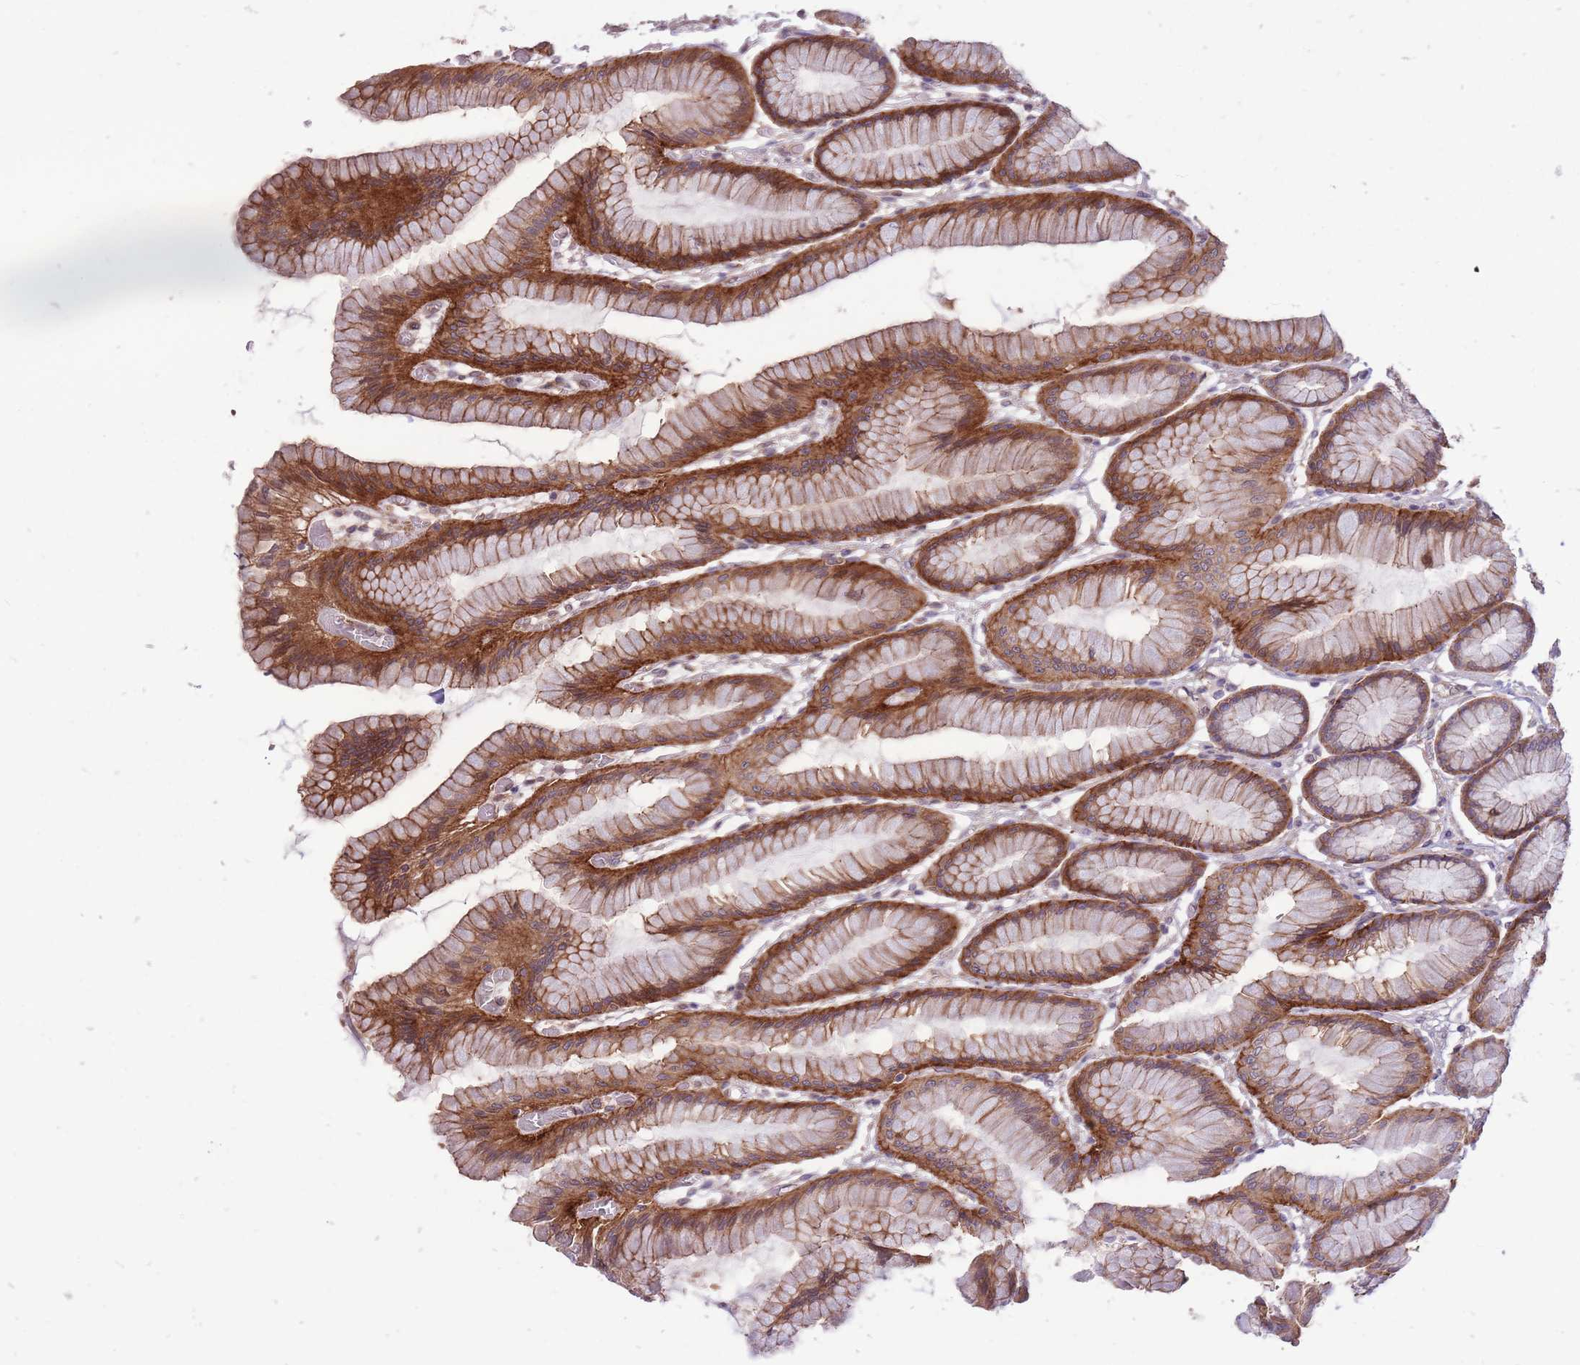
{"staining": {"intensity": "strong", "quantity": ">75%", "location": "cytoplasmic/membranous"}, "tissue": "stomach", "cell_type": "Glandular cells", "image_type": "normal", "snomed": [{"axis": "morphology", "description": "Normal tissue, NOS"}, {"axis": "morphology", "description": "Adenocarcinoma, NOS"}, {"axis": "morphology", "description": "Adenocarcinoma, High grade"}, {"axis": "topography", "description": "Stomach, upper"}, {"axis": "topography", "description": "Stomach"}], "caption": "An IHC histopathology image of benign tissue is shown. Protein staining in brown highlights strong cytoplasmic/membranous positivity in stomach within glandular cells.", "gene": "TET3", "patient": {"sex": "female", "age": 65}}